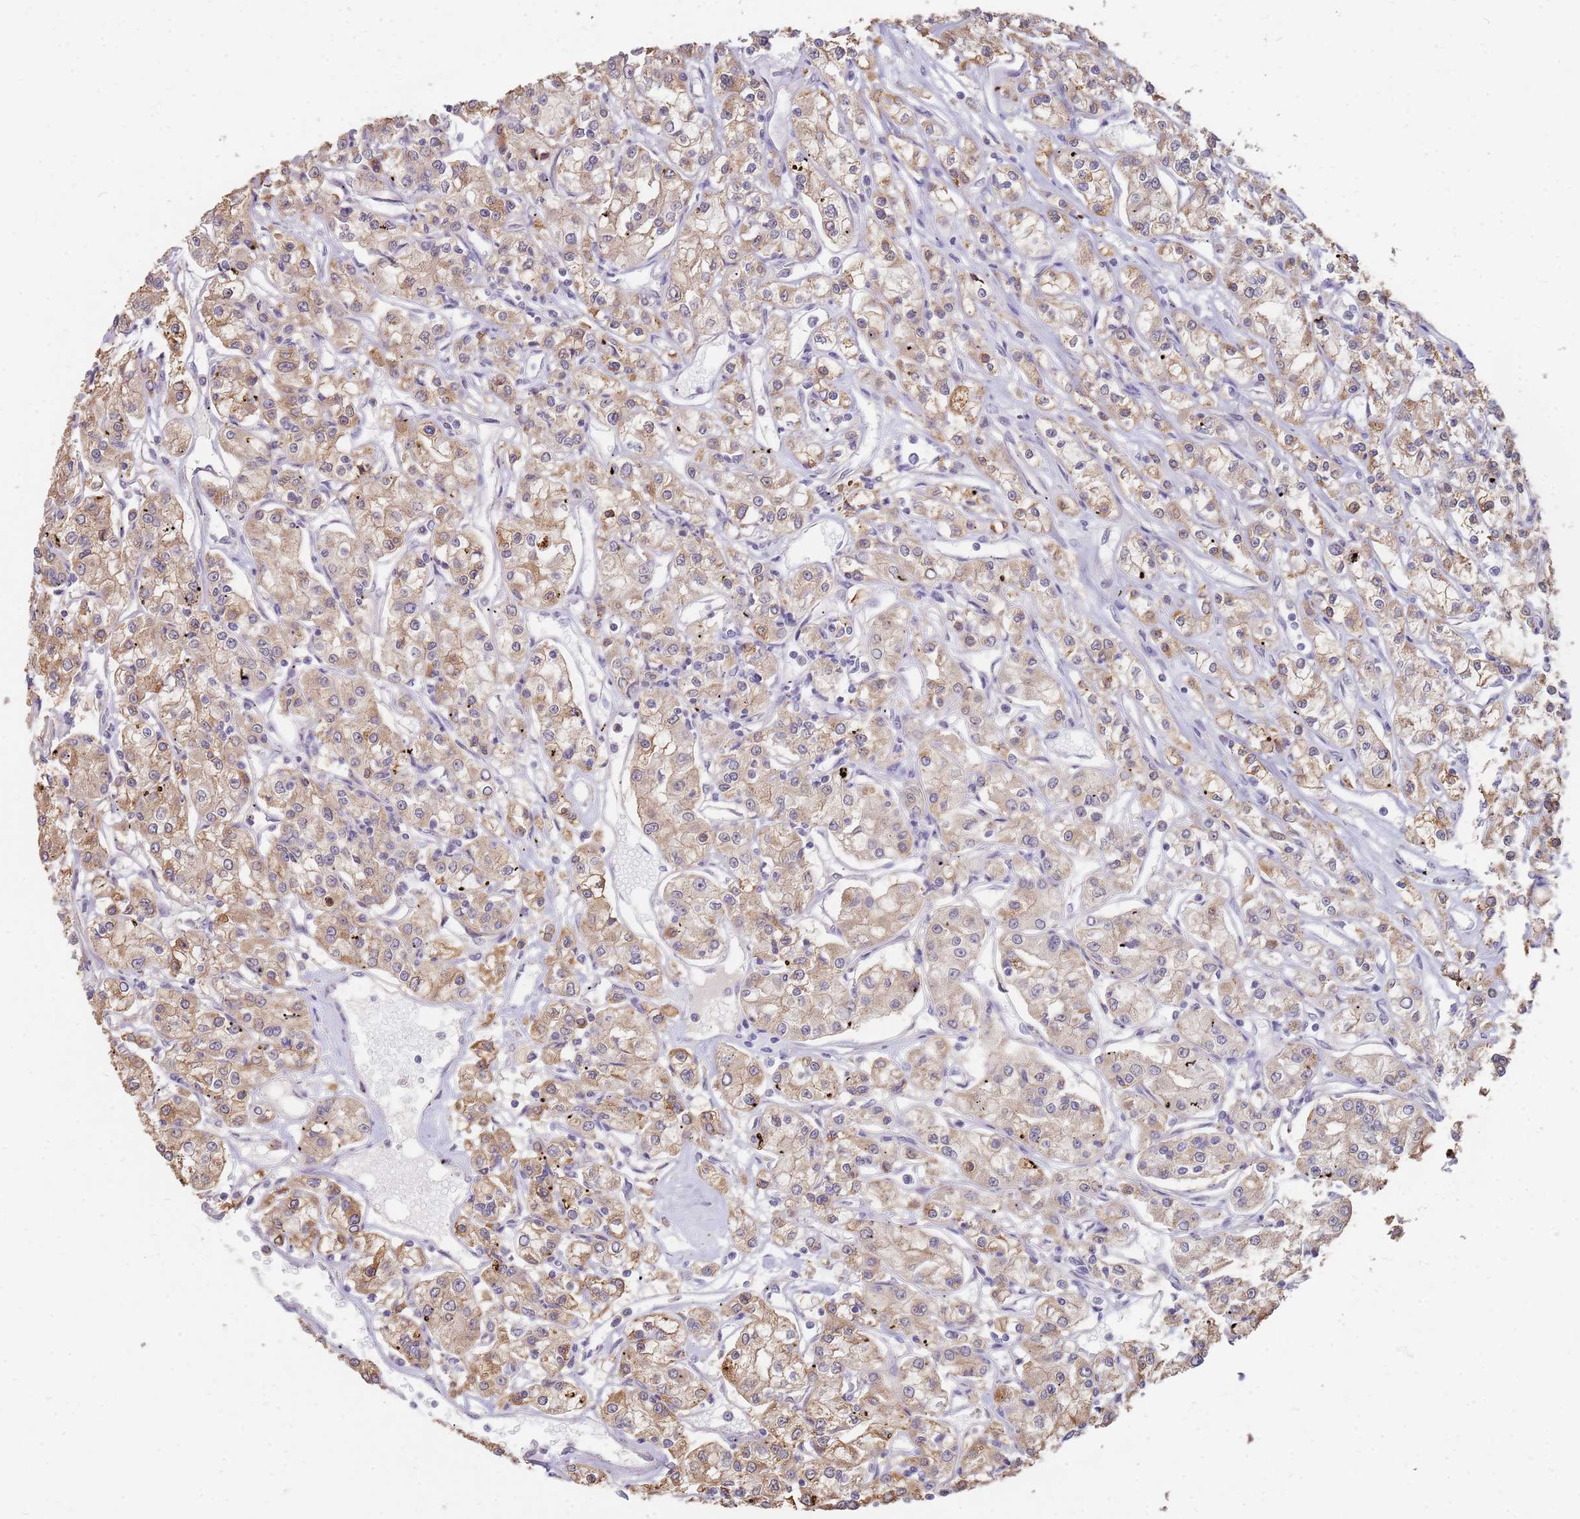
{"staining": {"intensity": "moderate", "quantity": ">75%", "location": "cytoplasmic/membranous"}, "tissue": "renal cancer", "cell_type": "Tumor cells", "image_type": "cancer", "snomed": [{"axis": "morphology", "description": "Adenocarcinoma, NOS"}, {"axis": "topography", "description": "Kidney"}], "caption": "A photomicrograph of human renal cancer (adenocarcinoma) stained for a protein reveals moderate cytoplasmic/membranous brown staining in tumor cells. (DAB = brown stain, brightfield microscopy at high magnification).", "gene": "MPEG1", "patient": {"sex": "female", "age": 59}}